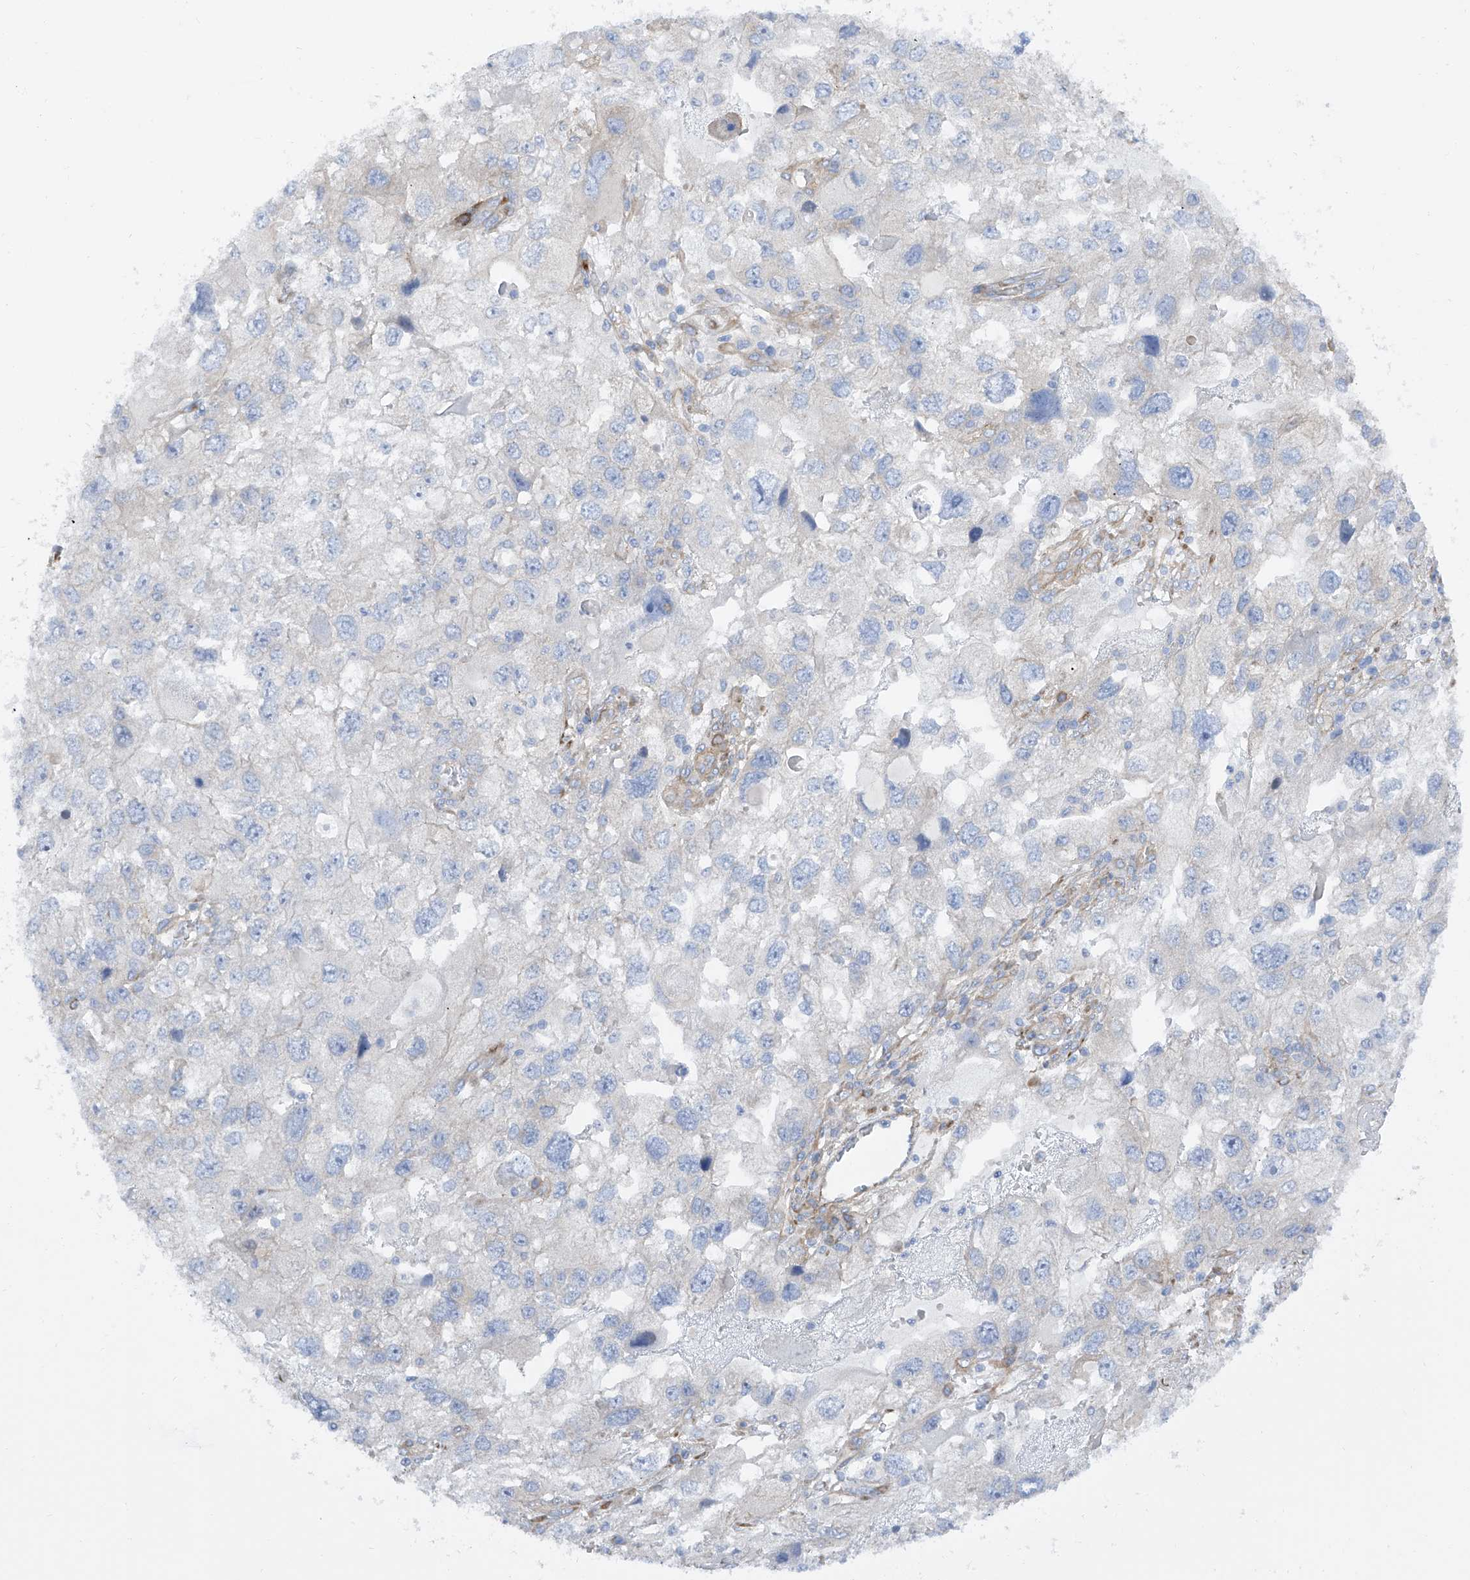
{"staining": {"intensity": "negative", "quantity": "none", "location": "none"}, "tissue": "endometrial cancer", "cell_type": "Tumor cells", "image_type": "cancer", "snomed": [{"axis": "morphology", "description": "Adenocarcinoma, NOS"}, {"axis": "topography", "description": "Endometrium"}], "caption": "DAB immunohistochemical staining of adenocarcinoma (endometrial) shows no significant staining in tumor cells.", "gene": "LCA5", "patient": {"sex": "female", "age": 49}}